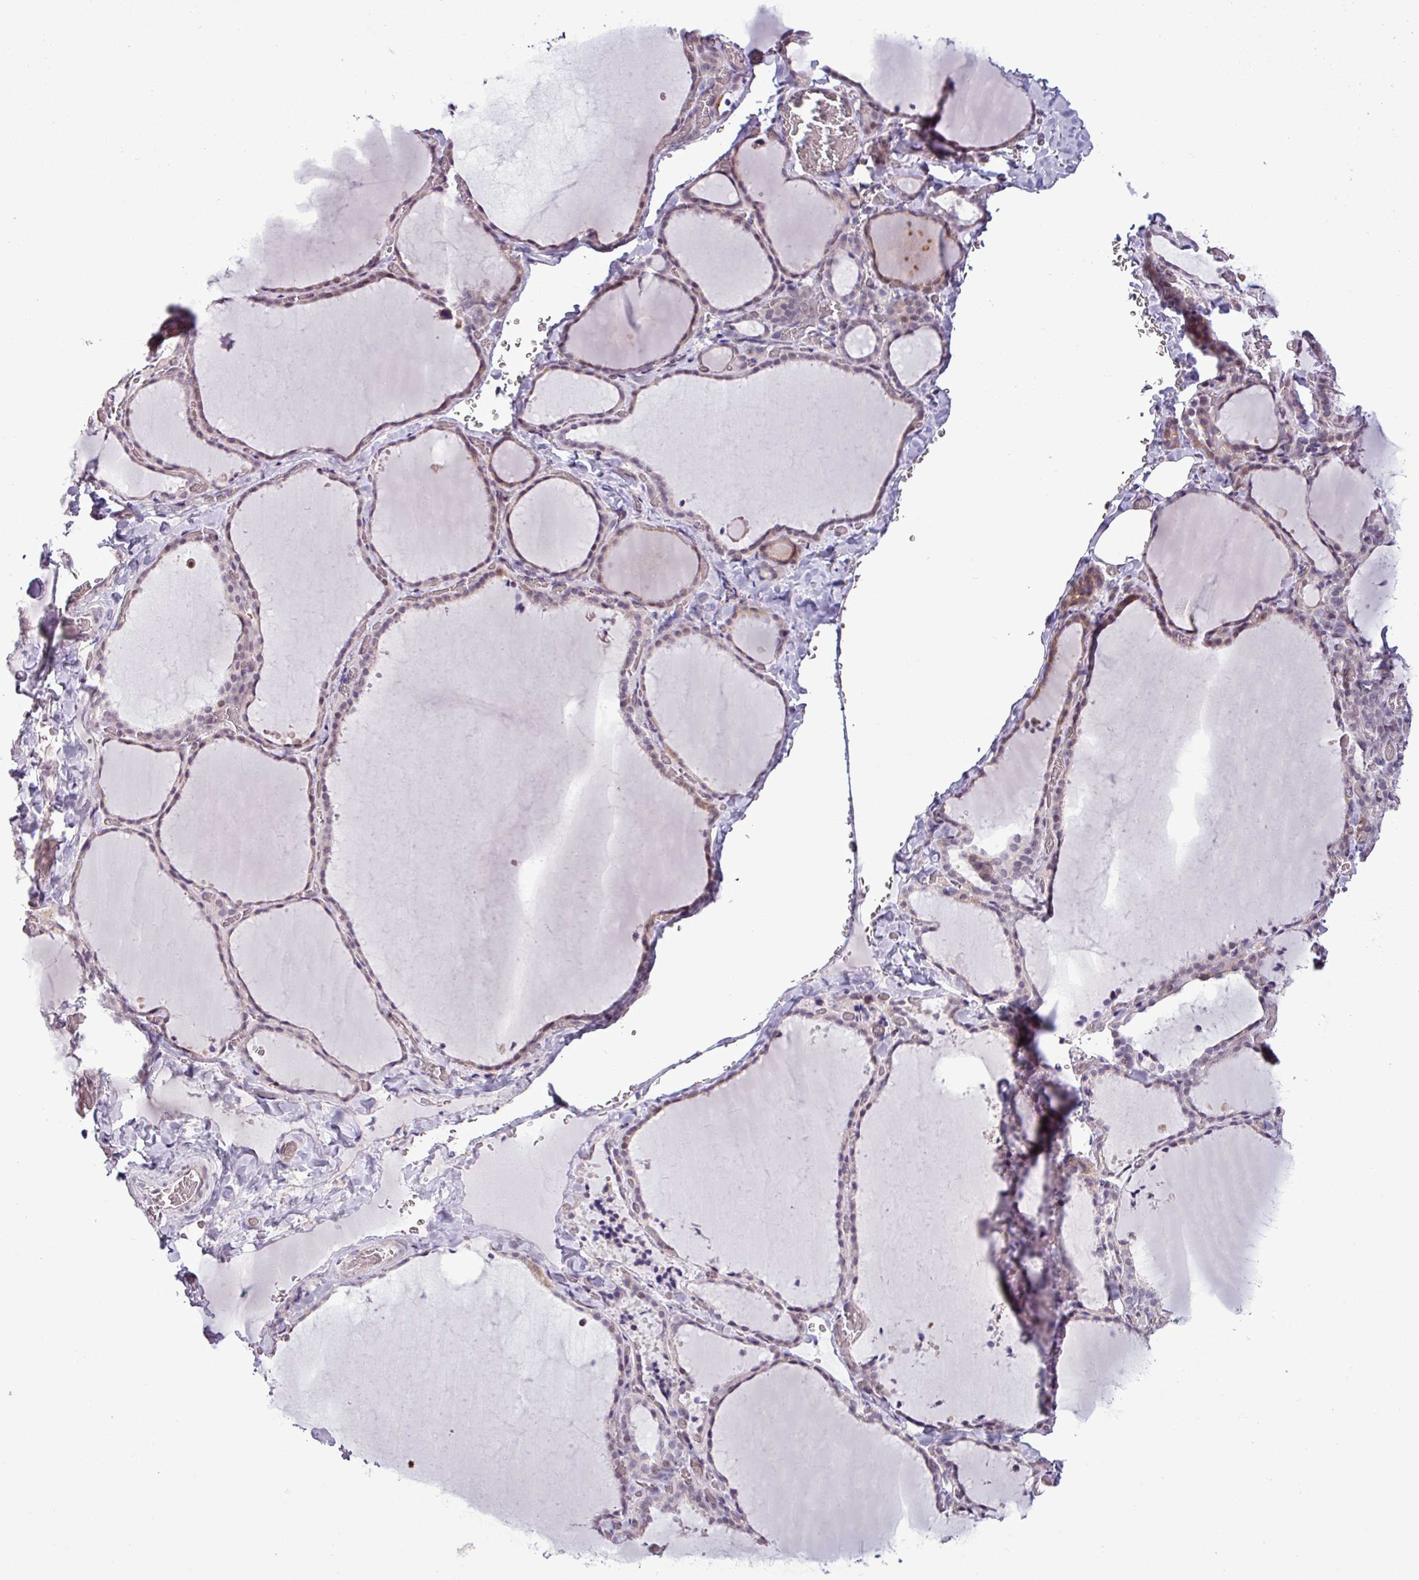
{"staining": {"intensity": "moderate", "quantity": "25%-75%", "location": "cytoplasmic/membranous"}, "tissue": "thyroid gland", "cell_type": "Glandular cells", "image_type": "normal", "snomed": [{"axis": "morphology", "description": "Normal tissue, NOS"}, {"axis": "topography", "description": "Thyroid gland"}], "caption": "About 25%-75% of glandular cells in normal thyroid gland reveal moderate cytoplasmic/membranous protein positivity as visualized by brown immunohistochemical staining.", "gene": "GPT2", "patient": {"sex": "female", "age": 22}}